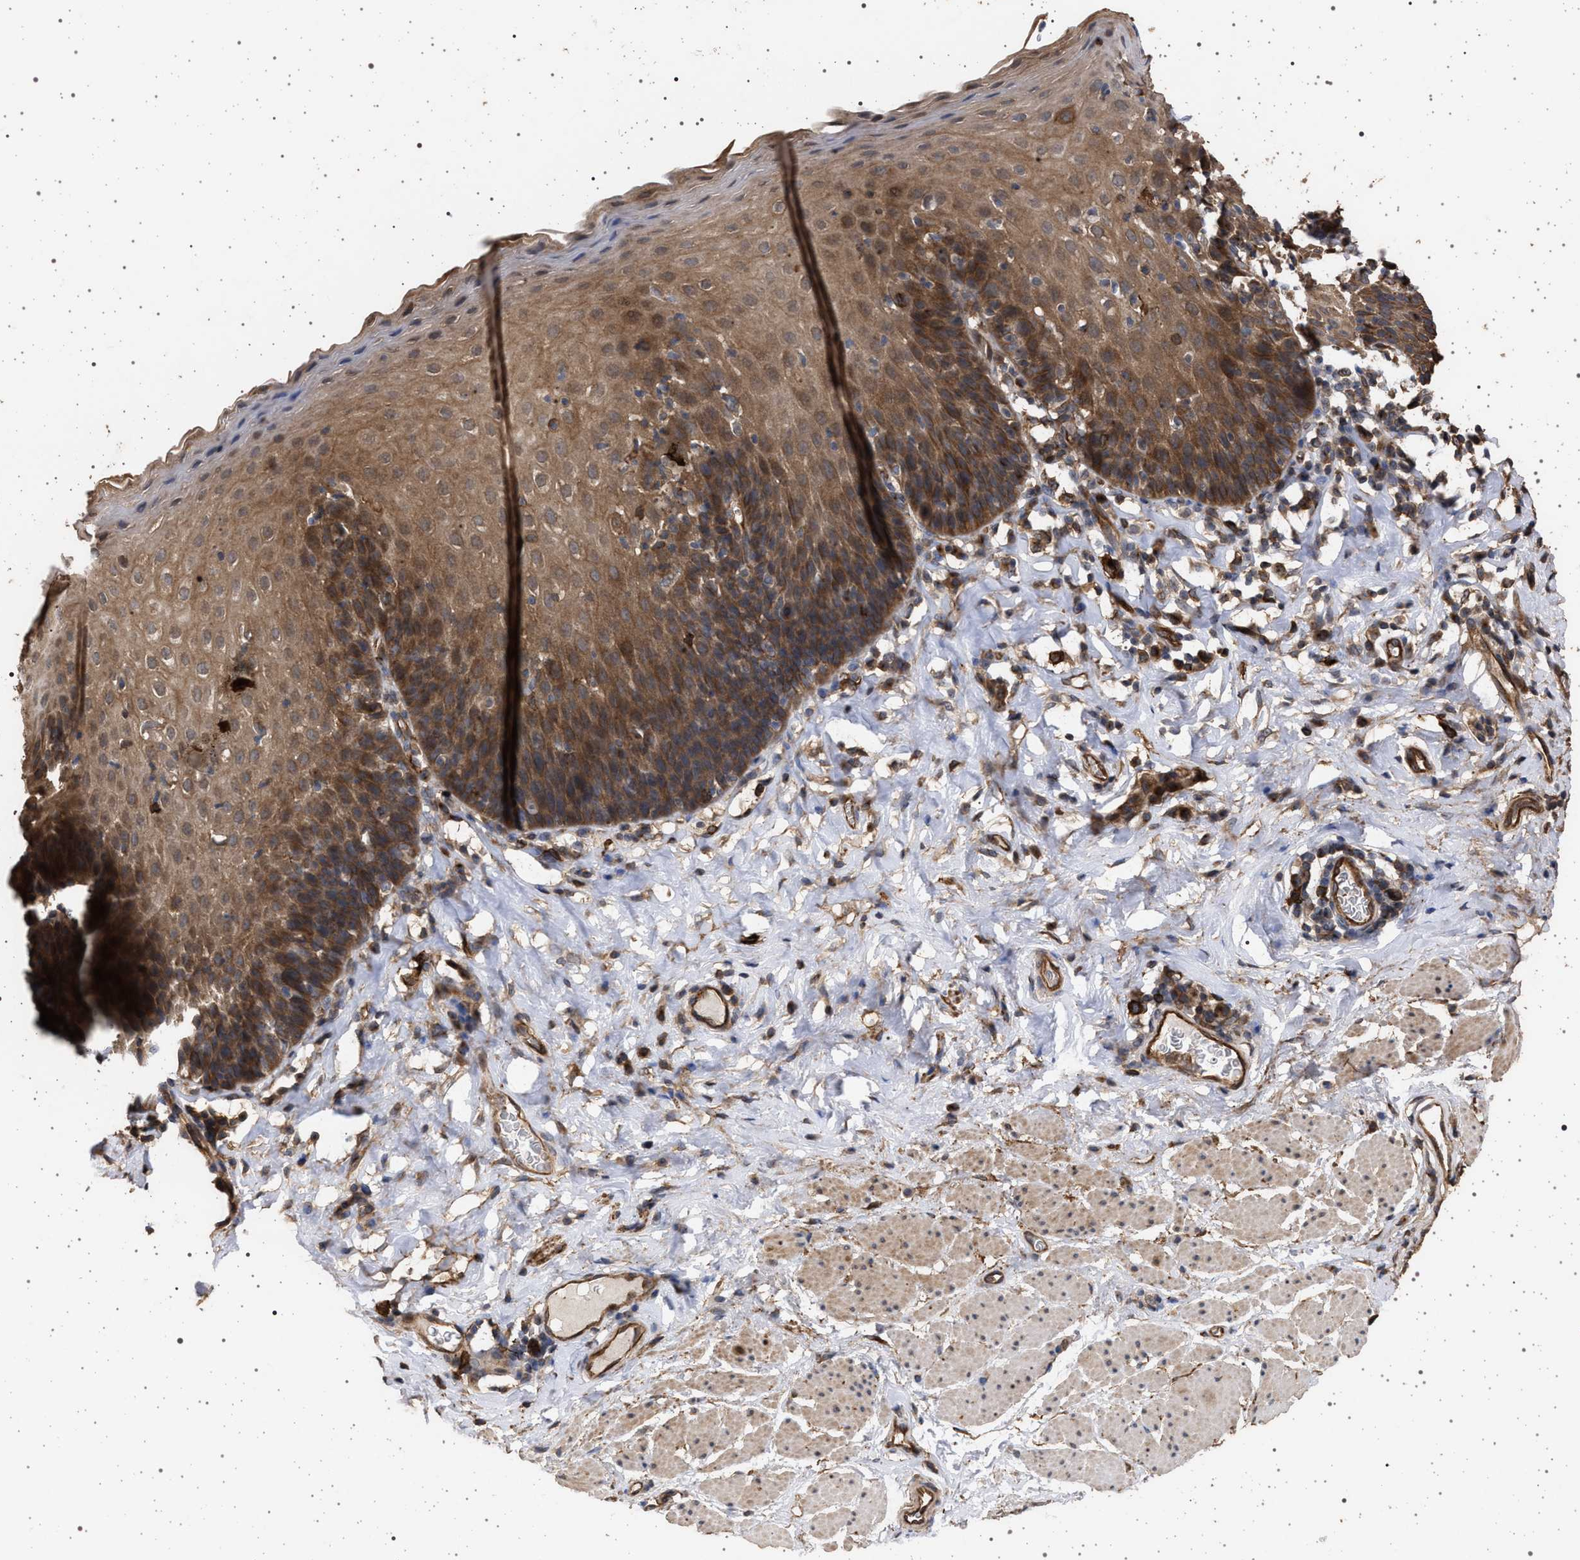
{"staining": {"intensity": "strong", "quantity": ">75%", "location": "cytoplasmic/membranous"}, "tissue": "esophagus", "cell_type": "Squamous epithelial cells", "image_type": "normal", "snomed": [{"axis": "morphology", "description": "Normal tissue, NOS"}, {"axis": "topography", "description": "Esophagus"}], "caption": "Squamous epithelial cells exhibit high levels of strong cytoplasmic/membranous staining in about >75% of cells in benign esophagus.", "gene": "IFT20", "patient": {"sex": "female", "age": 61}}